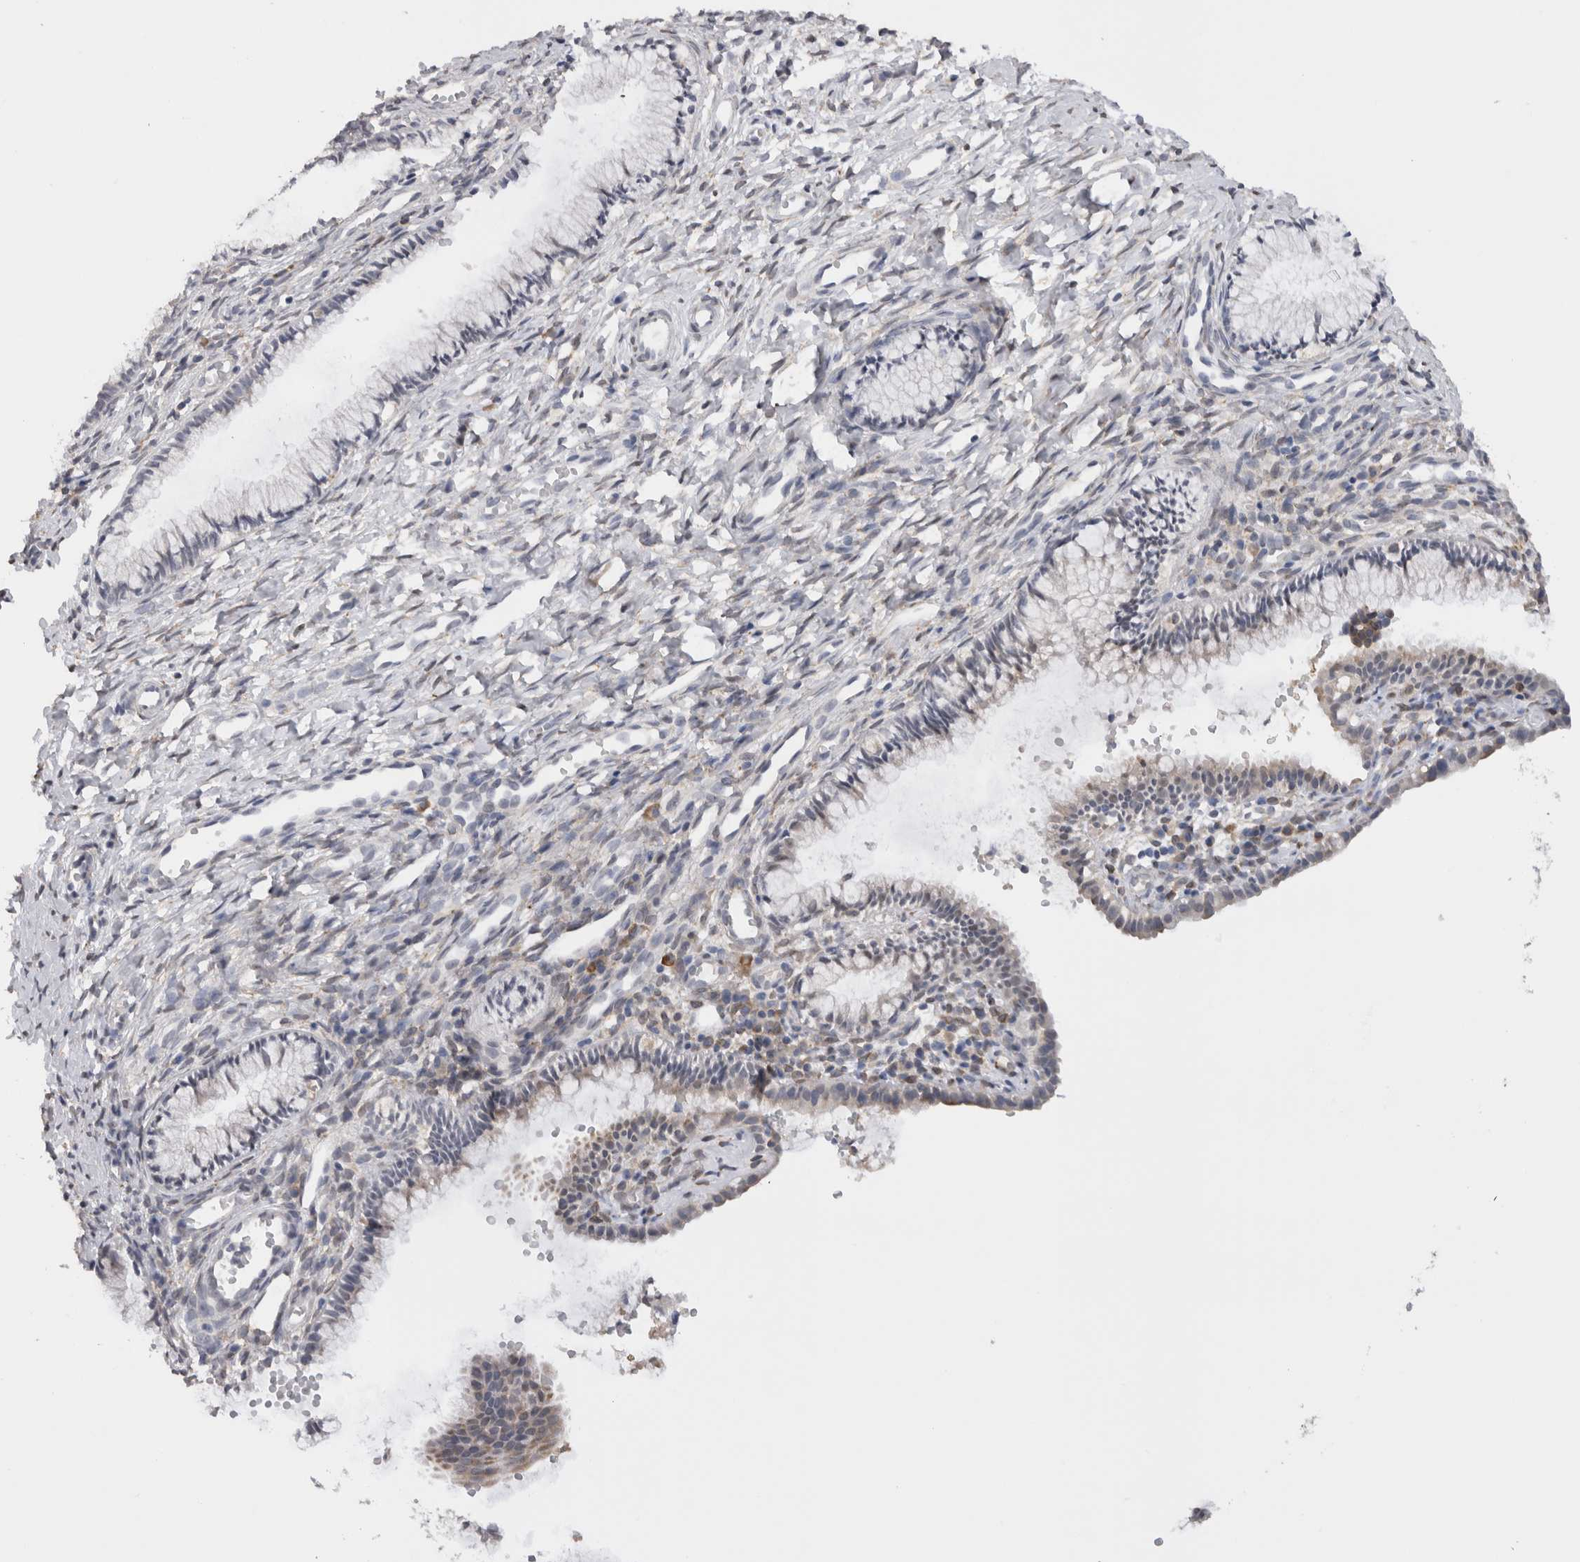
{"staining": {"intensity": "negative", "quantity": "none", "location": "none"}, "tissue": "cervix", "cell_type": "Glandular cells", "image_type": "normal", "snomed": [{"axis": "morphology", "description": "Normal tissue, NOS"}, {"axis": "topography", "description": "Cervix"}], "caption": "This is a photomicrograph of IHC staining of unremarkable cervix, which shows no expression in glandular cells. The staining is performed using DAB brown chromogen with nuclei counter-stained in using hematoxylin.", "gene": "VCPIP1", "patient": {"sex": "female", "age": 27}}